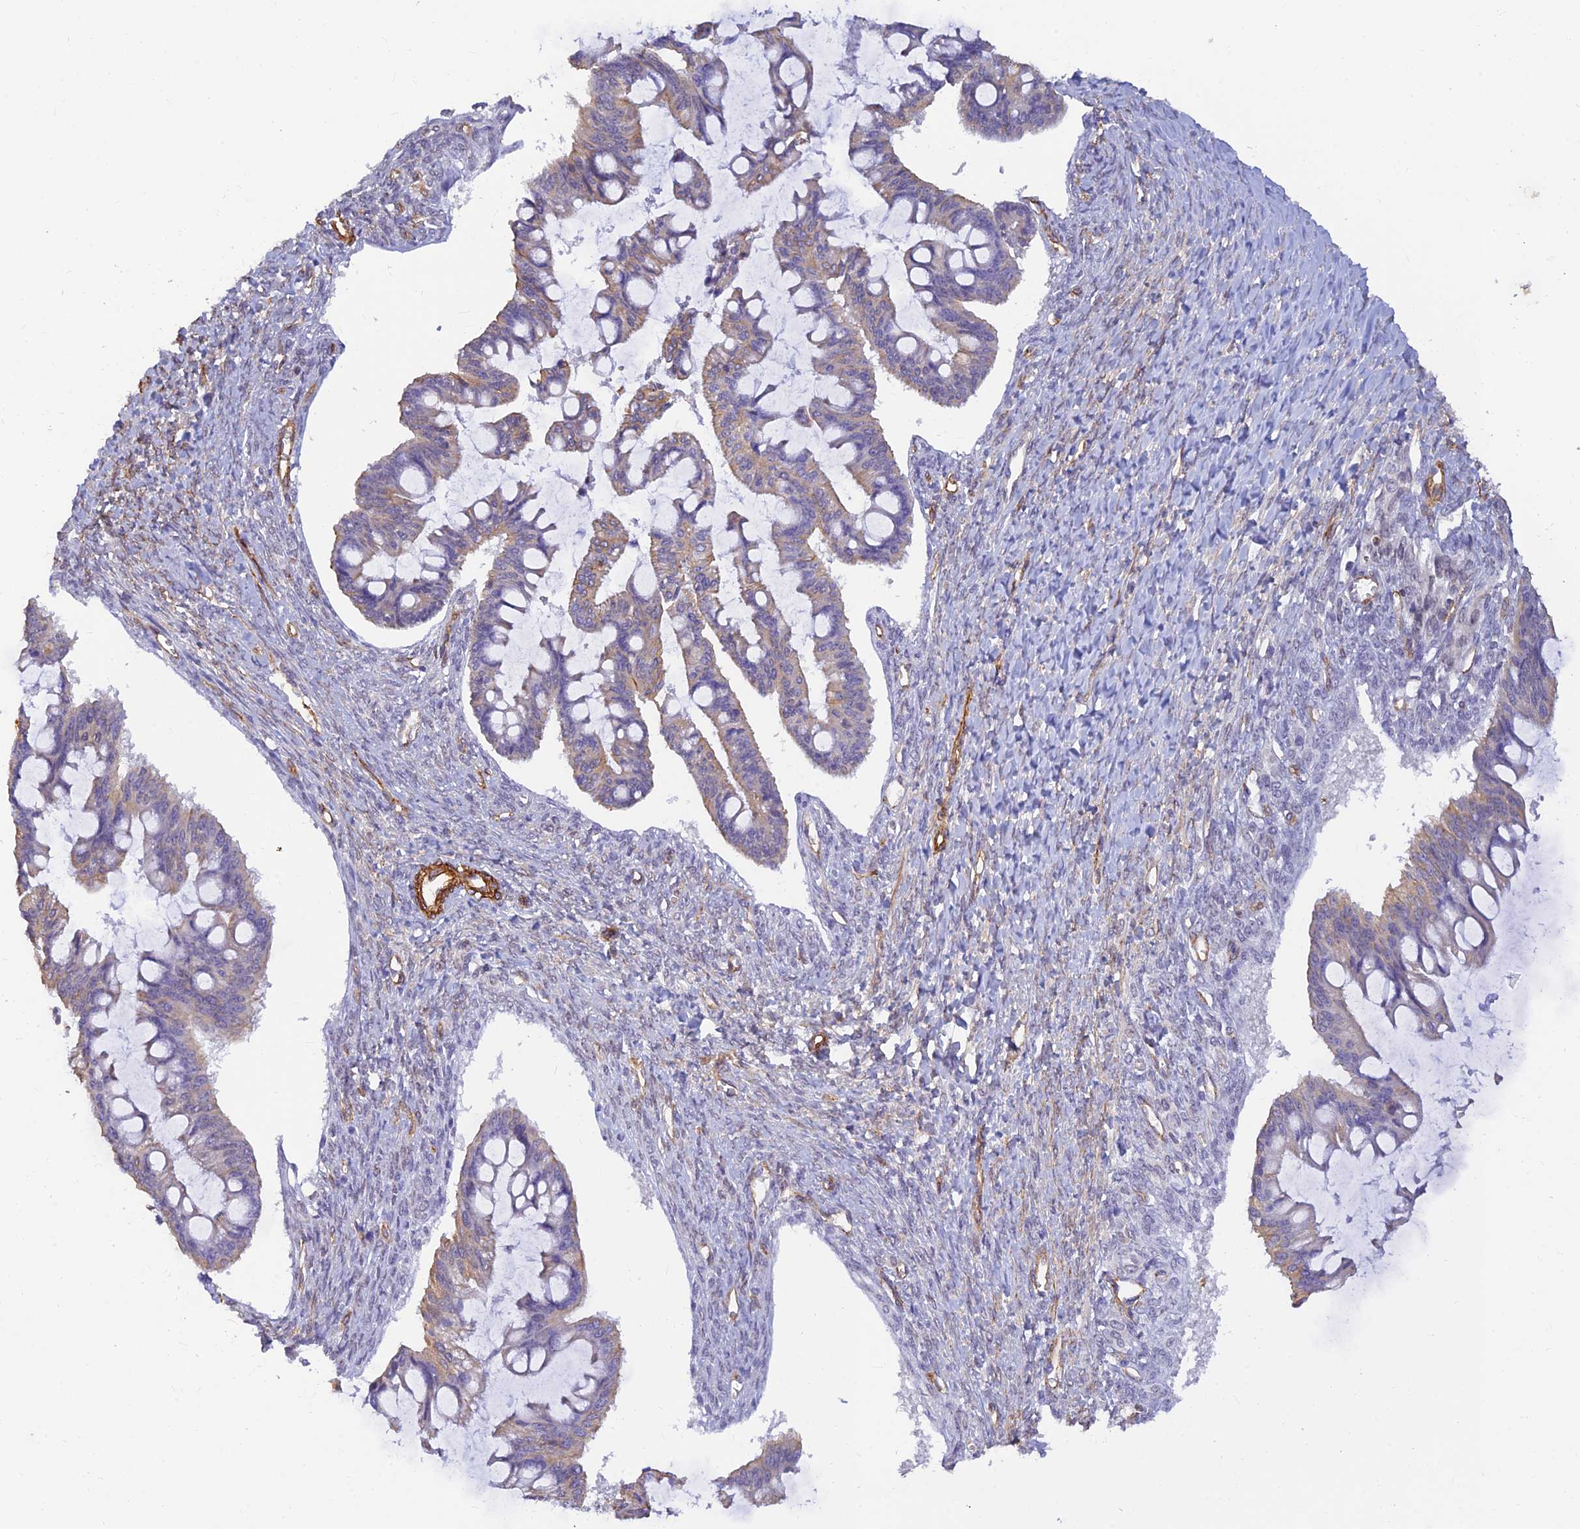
{"staining": {"intensity": "weak", "quantity": "25%-75%", "location": "cytoplasmic/membranous"}, "tissue": "ovarian cancer", "cell_type": "Tumor cells", "image_type": "cancer", "snomed": [{"axis": "morphology", "description": "Cystadenocarcinoma, mucinous, NOS"}, {"axis": "topography", "description": "Ovary"}], "caption": "IHC of mucinous cystadenocarcinoma (ovarian) reveals low levels of weak cytoplasmic/membranous positivity in about 25%-75% of tumor cells. (Stains: DAB in brown, nuclei in blue, Microscopy: brightfield microscopy at high magnification).", "gene": "ALDH1L2", "patient": {"sex": "female", "age": 73}}